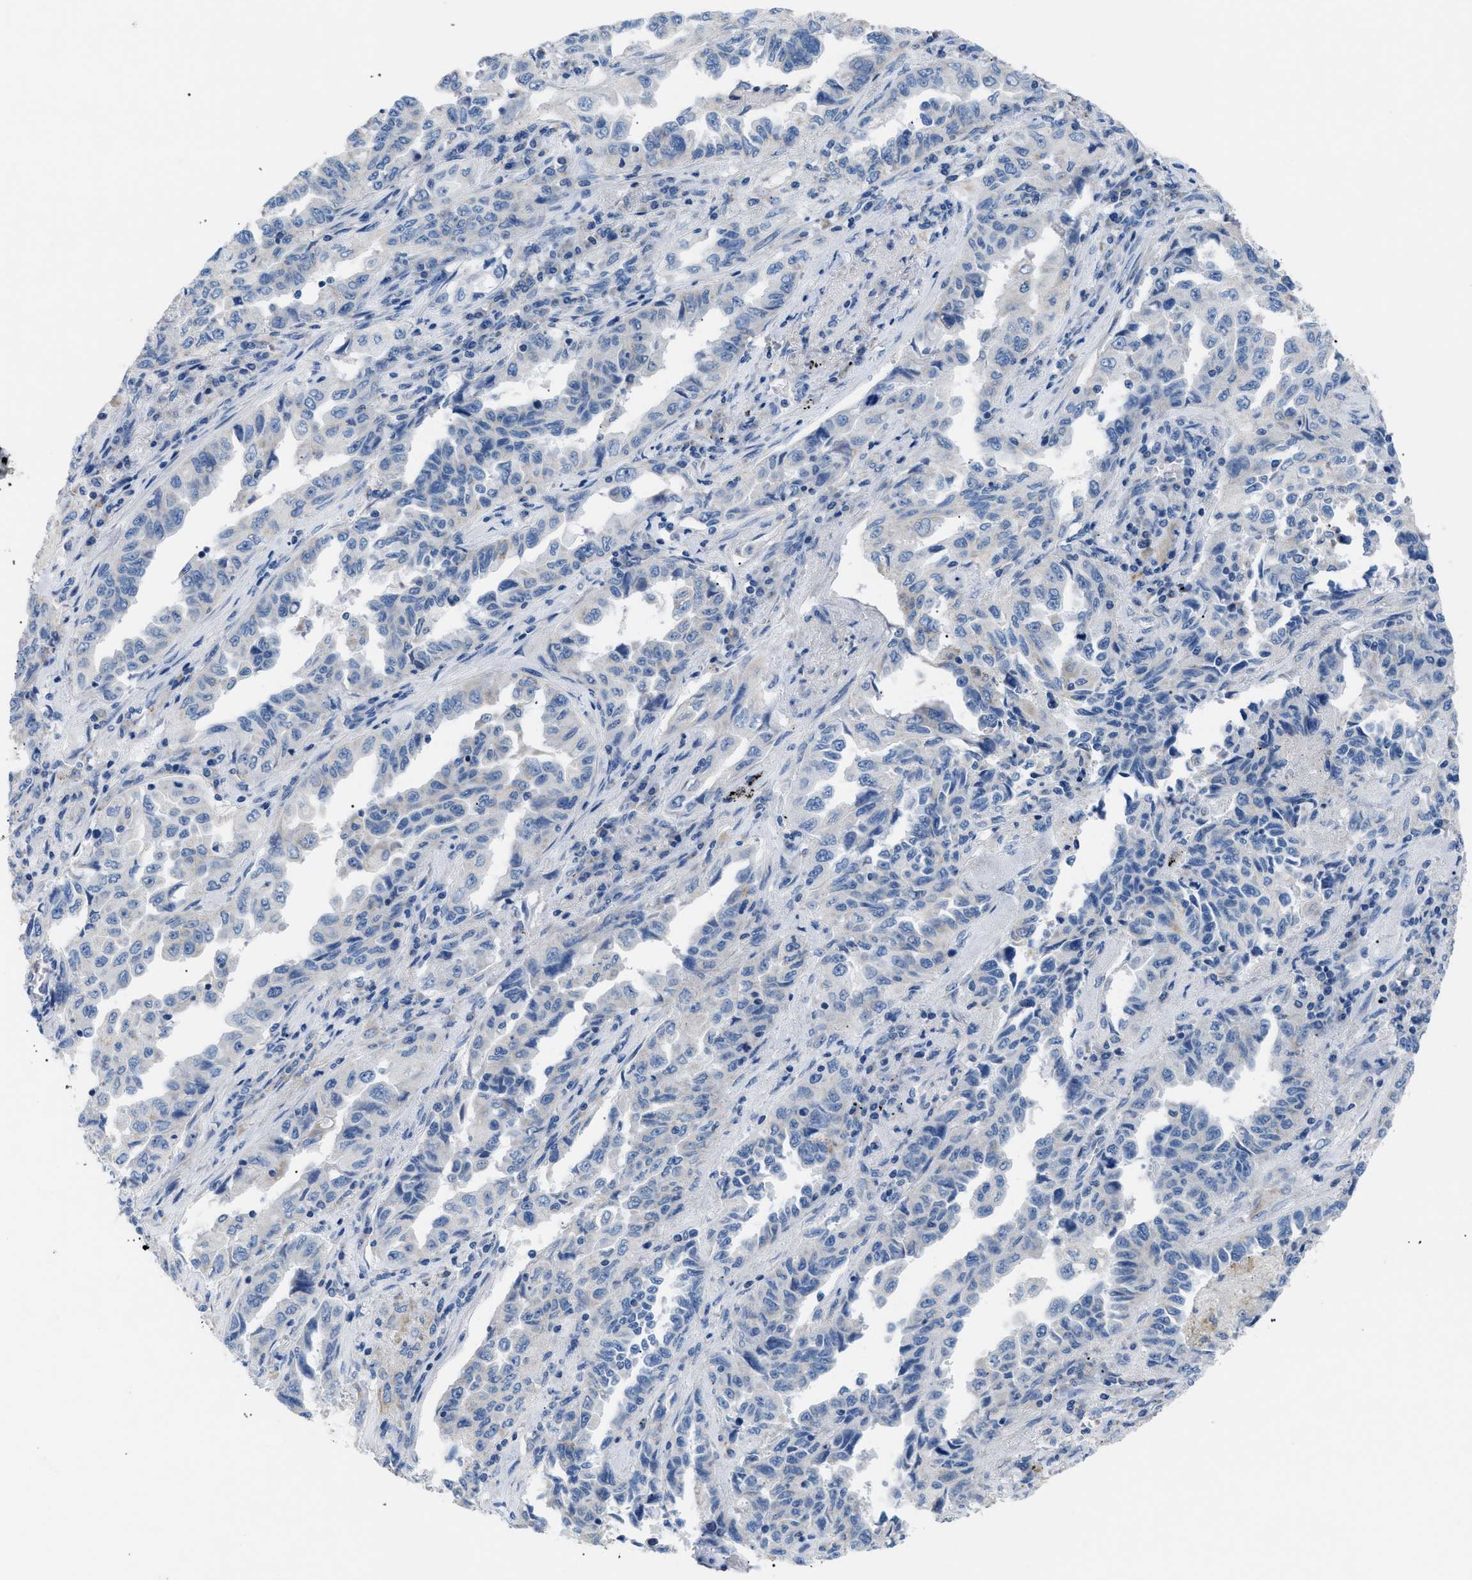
{"staining": {"intensity": "negative", "quantity": "none", "location": "none"}, "tissue": "lung cancer", "cell_type": "Tumor cells", "image_type": "cancer", "snomed": [{"axis": "morphology", "description": "Adenocarcinoma, NOS"}, {"axis": "topography", "description": "Lung"}], "caption": "This is an IHC histopathology image of lung cancer (adenocarcinoma). There is no expression in tumor cells.", "gene": "ILDR1", "patient": {"sex": "female", "age": 51}}